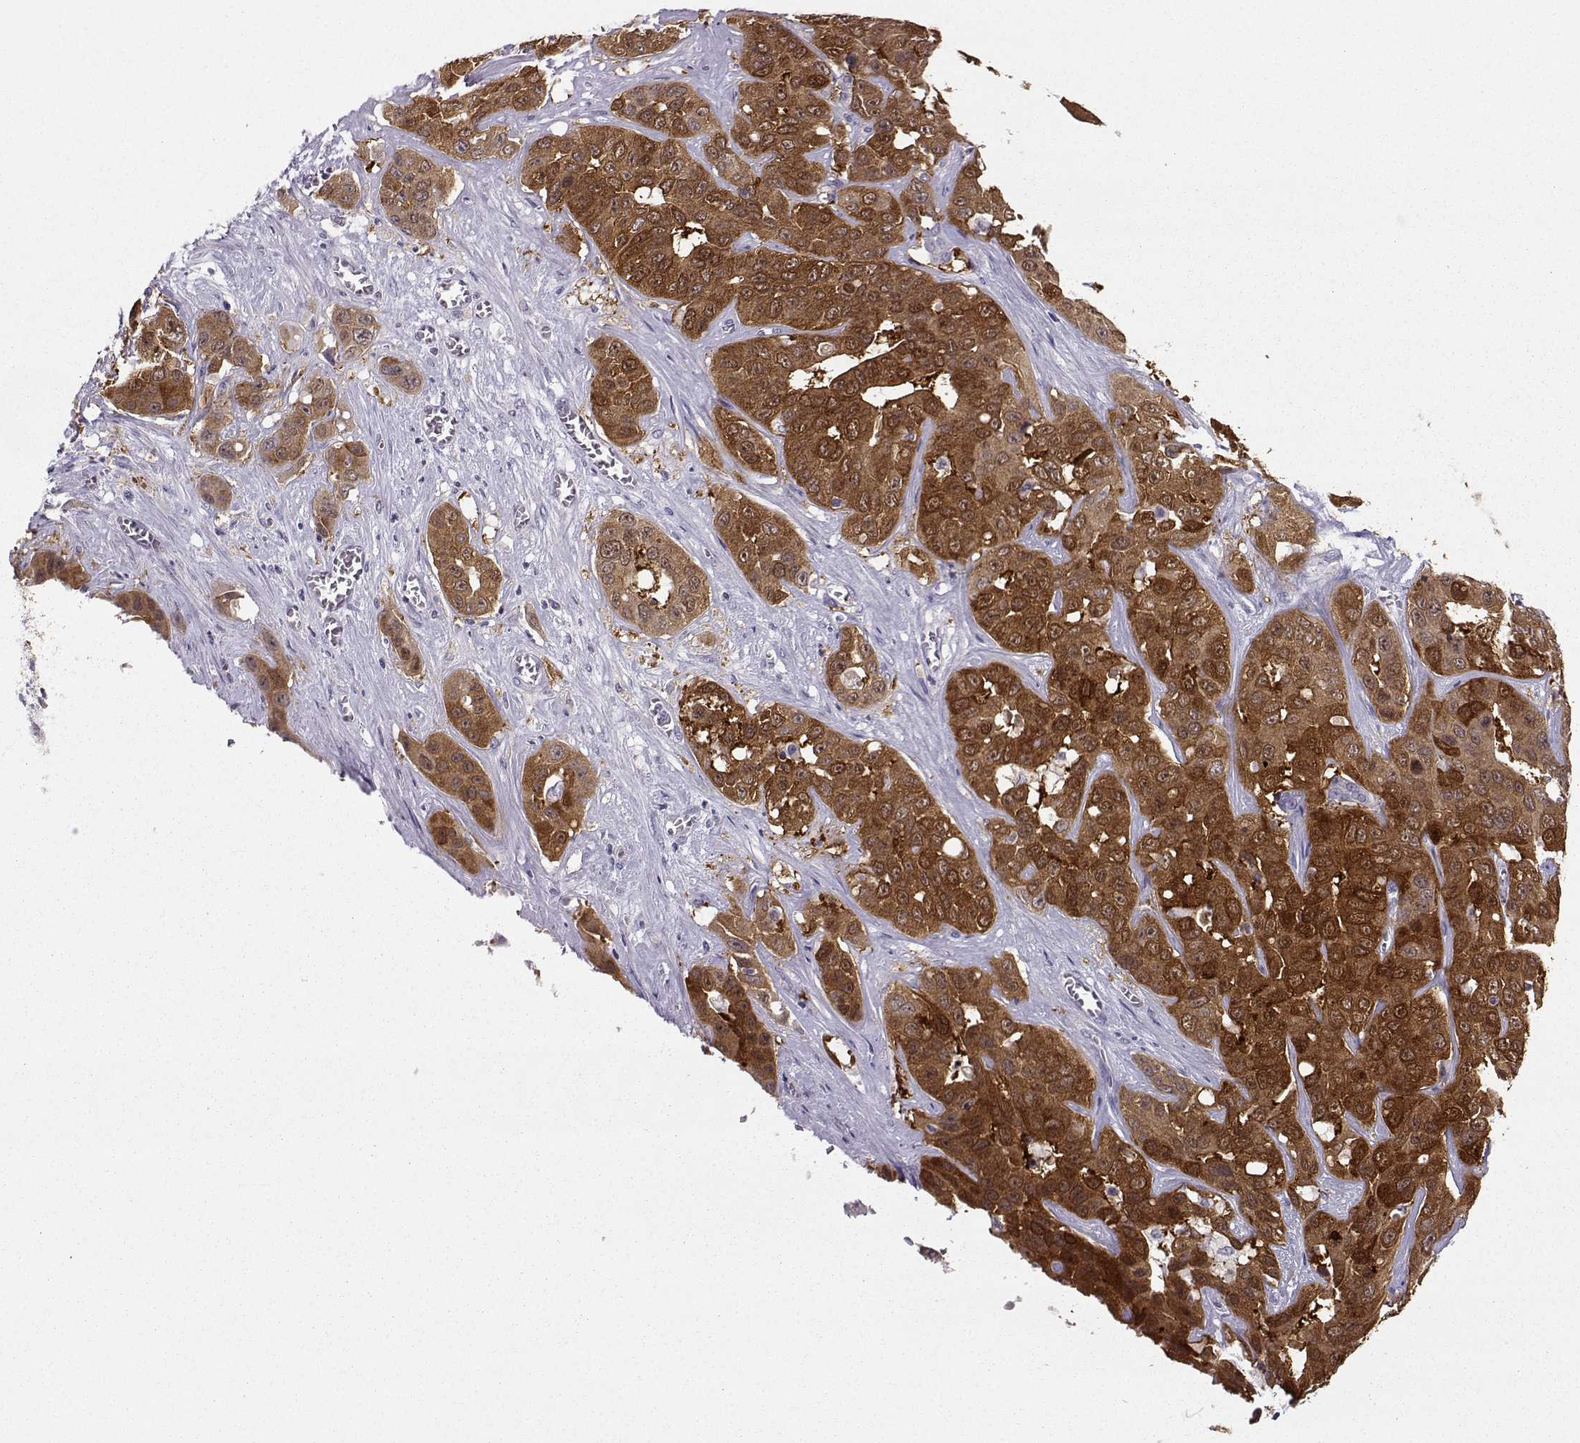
{"staining": {"intensity": "strong", "quantity": ">75%", "location": "cytoplasmic/membranous"}, "tissue": "liver cancer", "cell_type": "Tumor cells", "image_type": "cancer", "snomed": [{"axis": "morphology", "description": "Cholangiocarcinoma"}, {"axis": "topography", "description": "Liver"}], "caption": "Liver cancer (cholangiocarcinoma) tissue shows strong cytoplasmic/membranous expression in approximately >75% of tumor cells, visualized by immunohistochemistry.", "gene": "NQO1", "patient": {"sex": "female", "age": 52}}